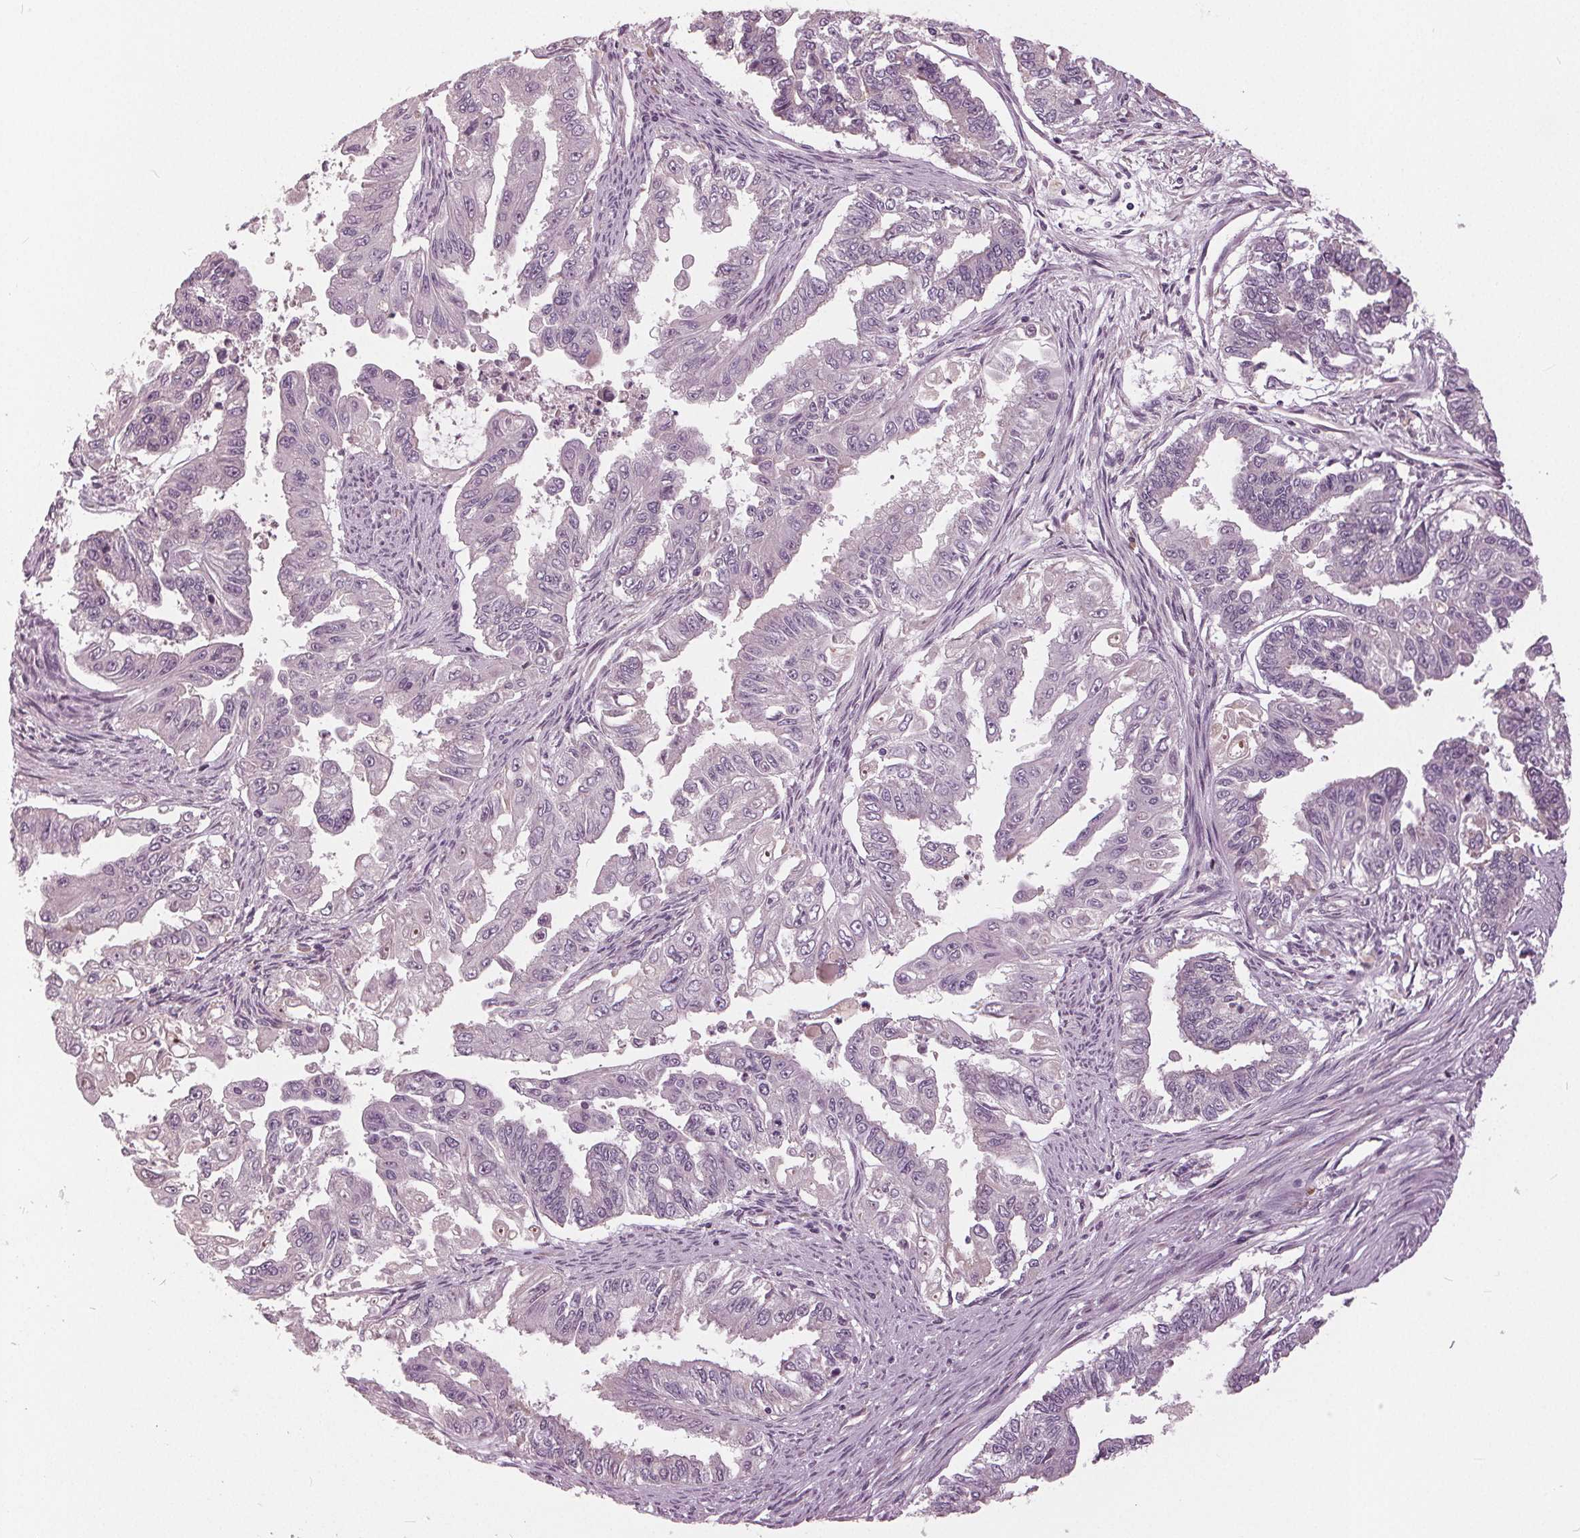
{"staining": {"intensity": "negative", "quantity": "none", "location": "none"}, "tissue": "endometrial cancer", "cell_type": "Tumor cells", "image_type": "cancer", "snomed": [{"axis": "morphology", "description": "Adenocarcinoma, NOS"}, {"axis": "topography", "description": "Uterus"}], "caption": "The histopathology image shows no staining of tumor cells in endometrial adenocarcinoma.", "gene": "KLK13", "patient": {"sex": "female", "age": 59}}